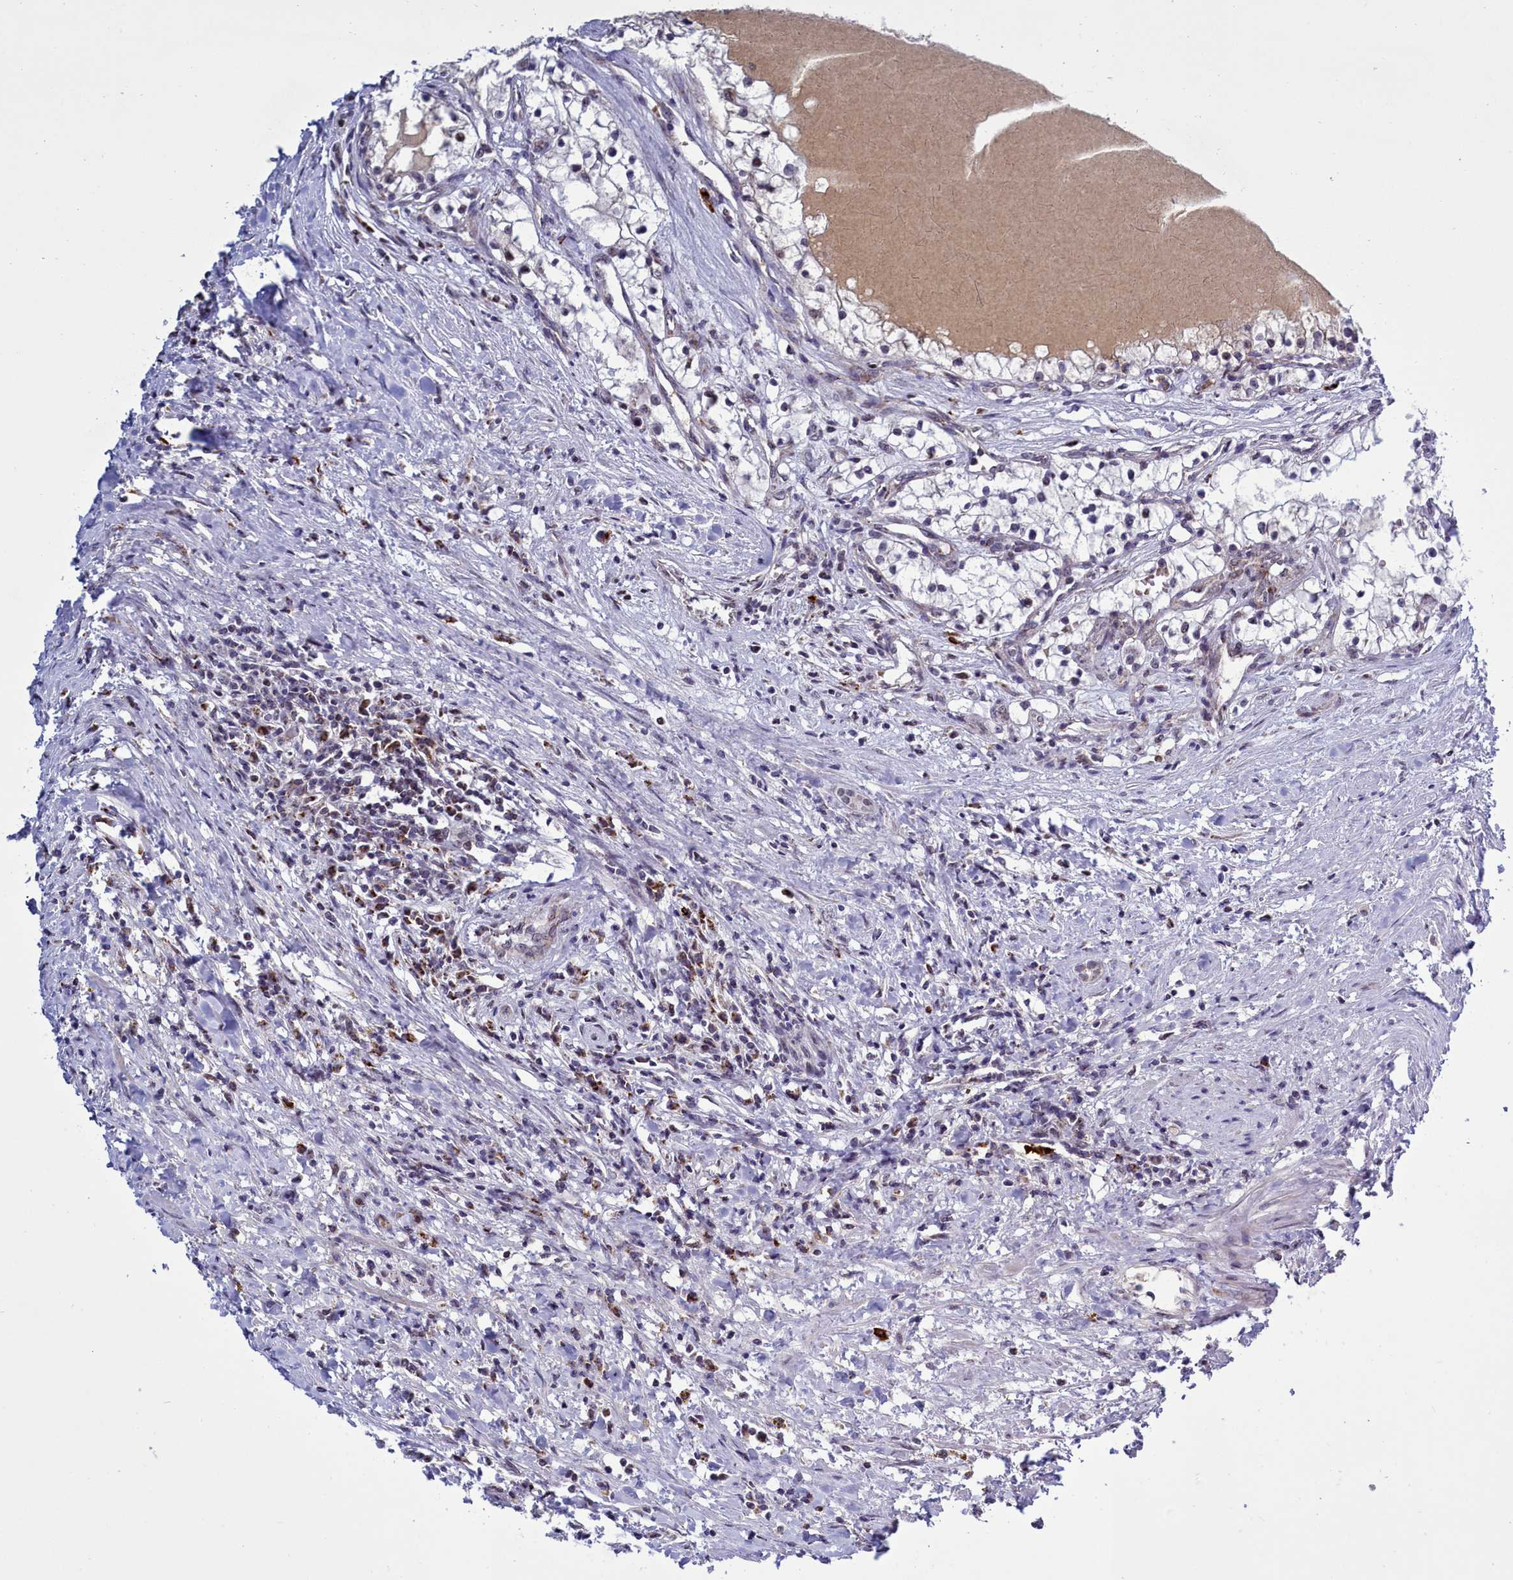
{"staining": {"intensity": "negative", "quantity": "none", "location": "none"}, "tissue": "renal cancer", "cell_type": "Tumor cells", "image_type": "cancer", "snomed": [{"axis": "morphology", "description": "Normal tissue, NOS"}, {"axis": "morphology", "description": "Adenocarcinoma, NOS"}, {"axis": "topography", "description": "Kidney"}], "caption": "Tumor cells are negative for brown protein staining in renal cancer.", "gene": "POM121L2", "patient": {"sex": "male", "age": 68}}